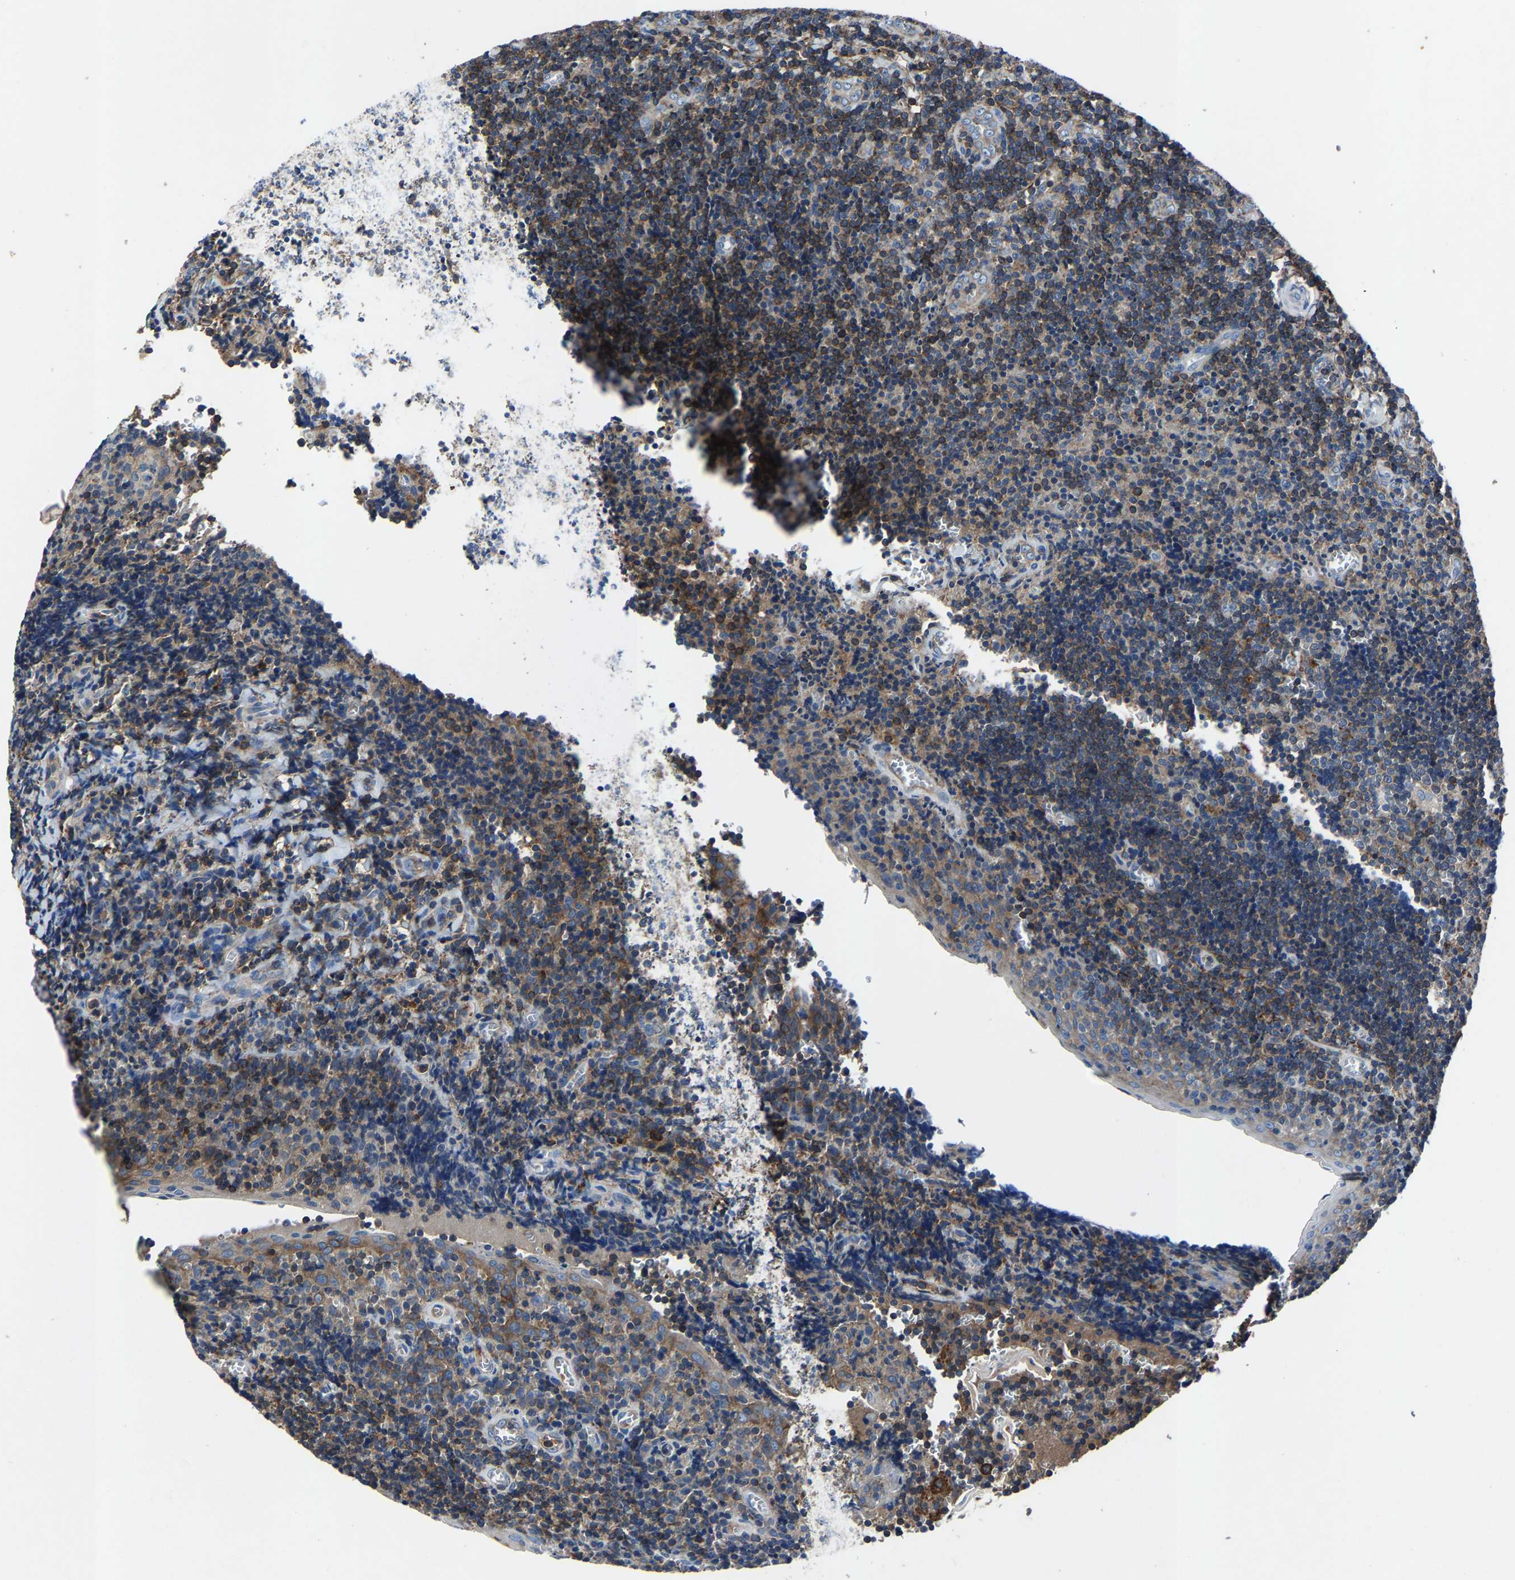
{"staining": {"intensity": "moderate", "quantity": ">75%", "location": "cytoplasmic/membranous"}, "tissue": "tonsil", "cell_type": "Germinal center cells", "image_type": "normal", "snomed": [{"axis": "morphology", "description": "Normal tissue, NOS"}, {"axis": "morphology", "description": "Inflammation, NOS"}, {"axis": "topography", "description": "Tonsil"}], "caption": "High-magnification brightfield microscopy of benign tonsil stained with DAB (3,3'-diaminobenzidine) (brown) and counterstained with hematoxylin (blue). germinal center cells exhibit moderate cytoplasmic/membranous staining is present in approximately>75% of cells.", "gene": "KIAA1958", "patient": {"sex": "female", "age": 31}}